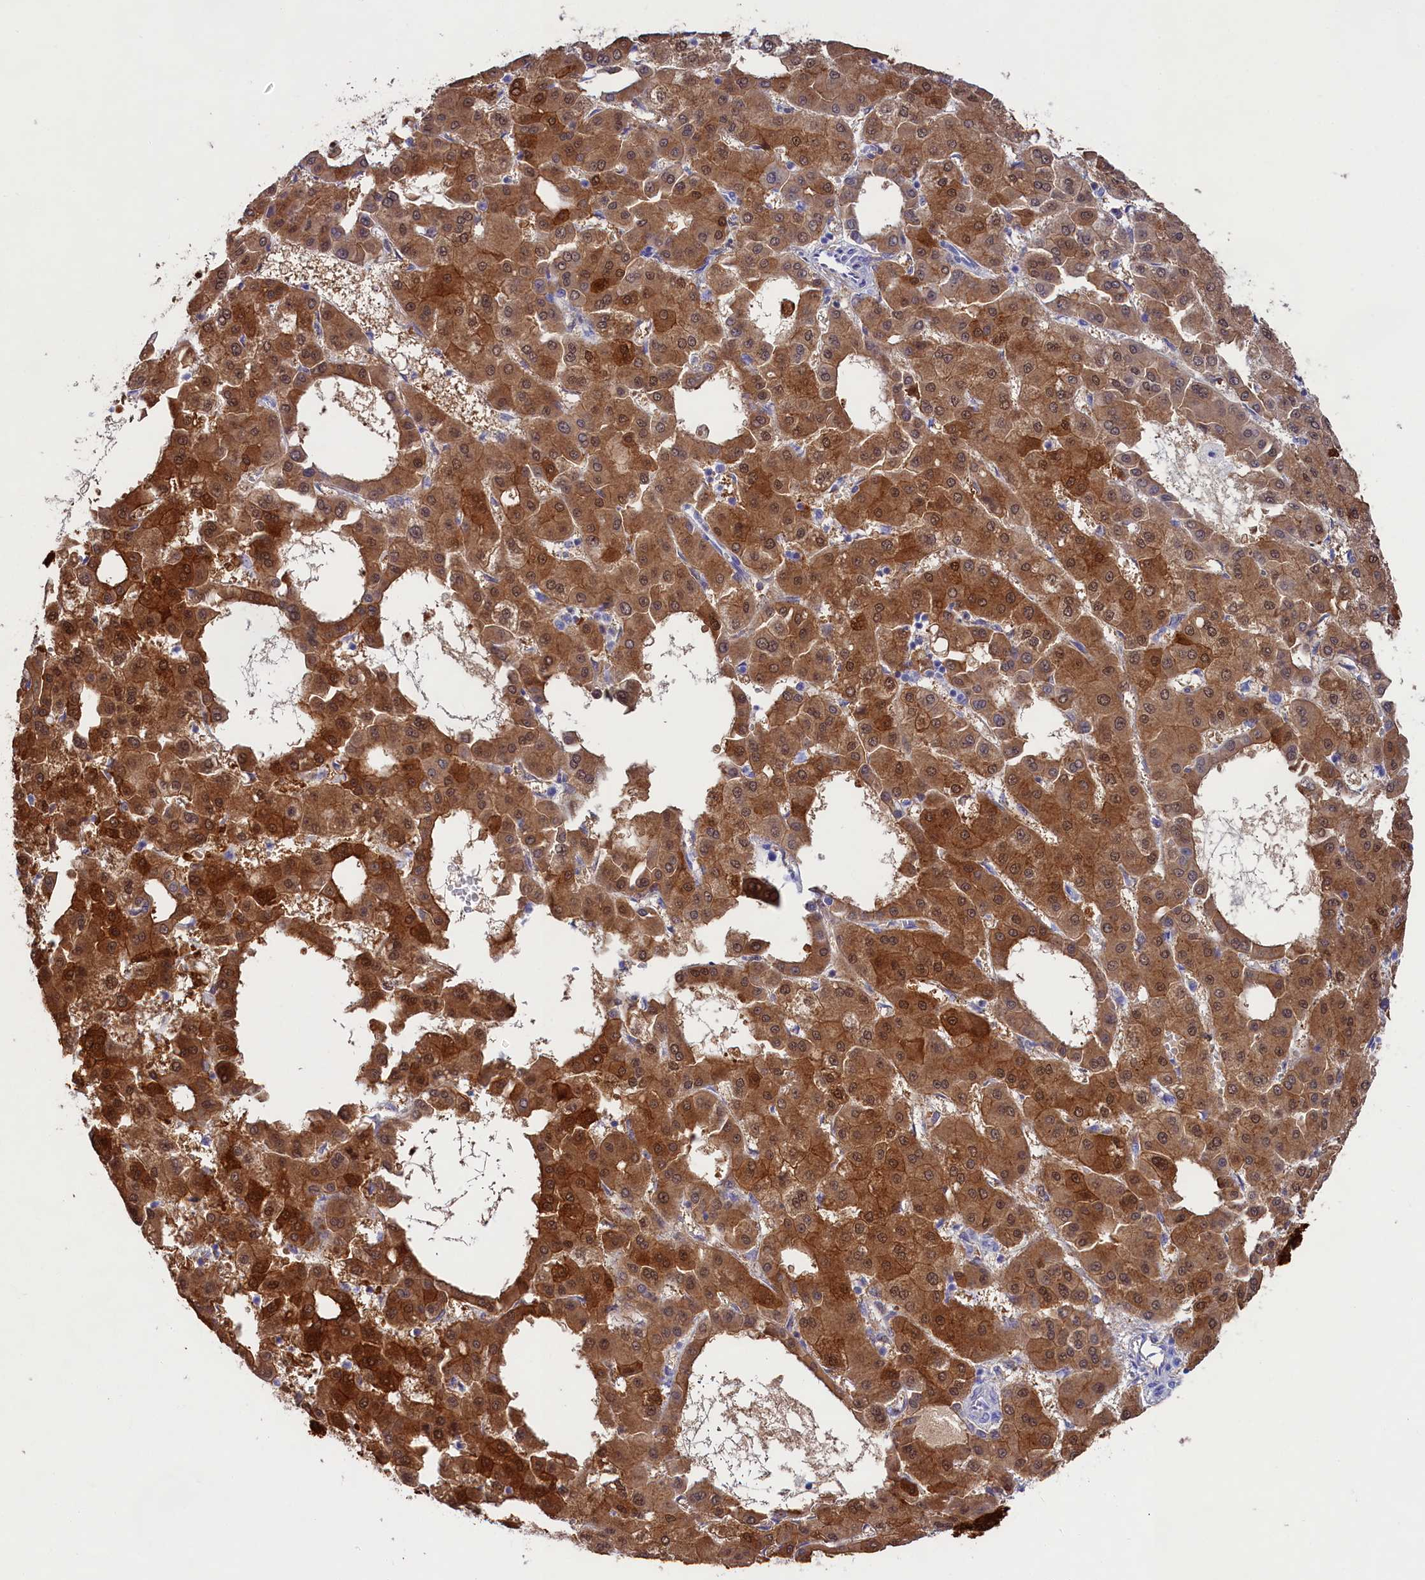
{"staining": {"intensity": "strong", "quantity": ">75%", "location": "cytoplasmic/membranous,nuclear"}, "tissue": "liver cancer", "cell_type": "Tumor cells", "image_type": "cancer", "snomed": [{"axis": "morphology", "description": "Carcinoma, Hepatocellular, NOS"}, {"axis": "topography", "description": "Liver"}], "caption": "Liver cancer stained with a protein marker exhibits strong staining in tumor cells.", "gene": "SULT2A1", "patient": {"sex": "male", "age": 47}}